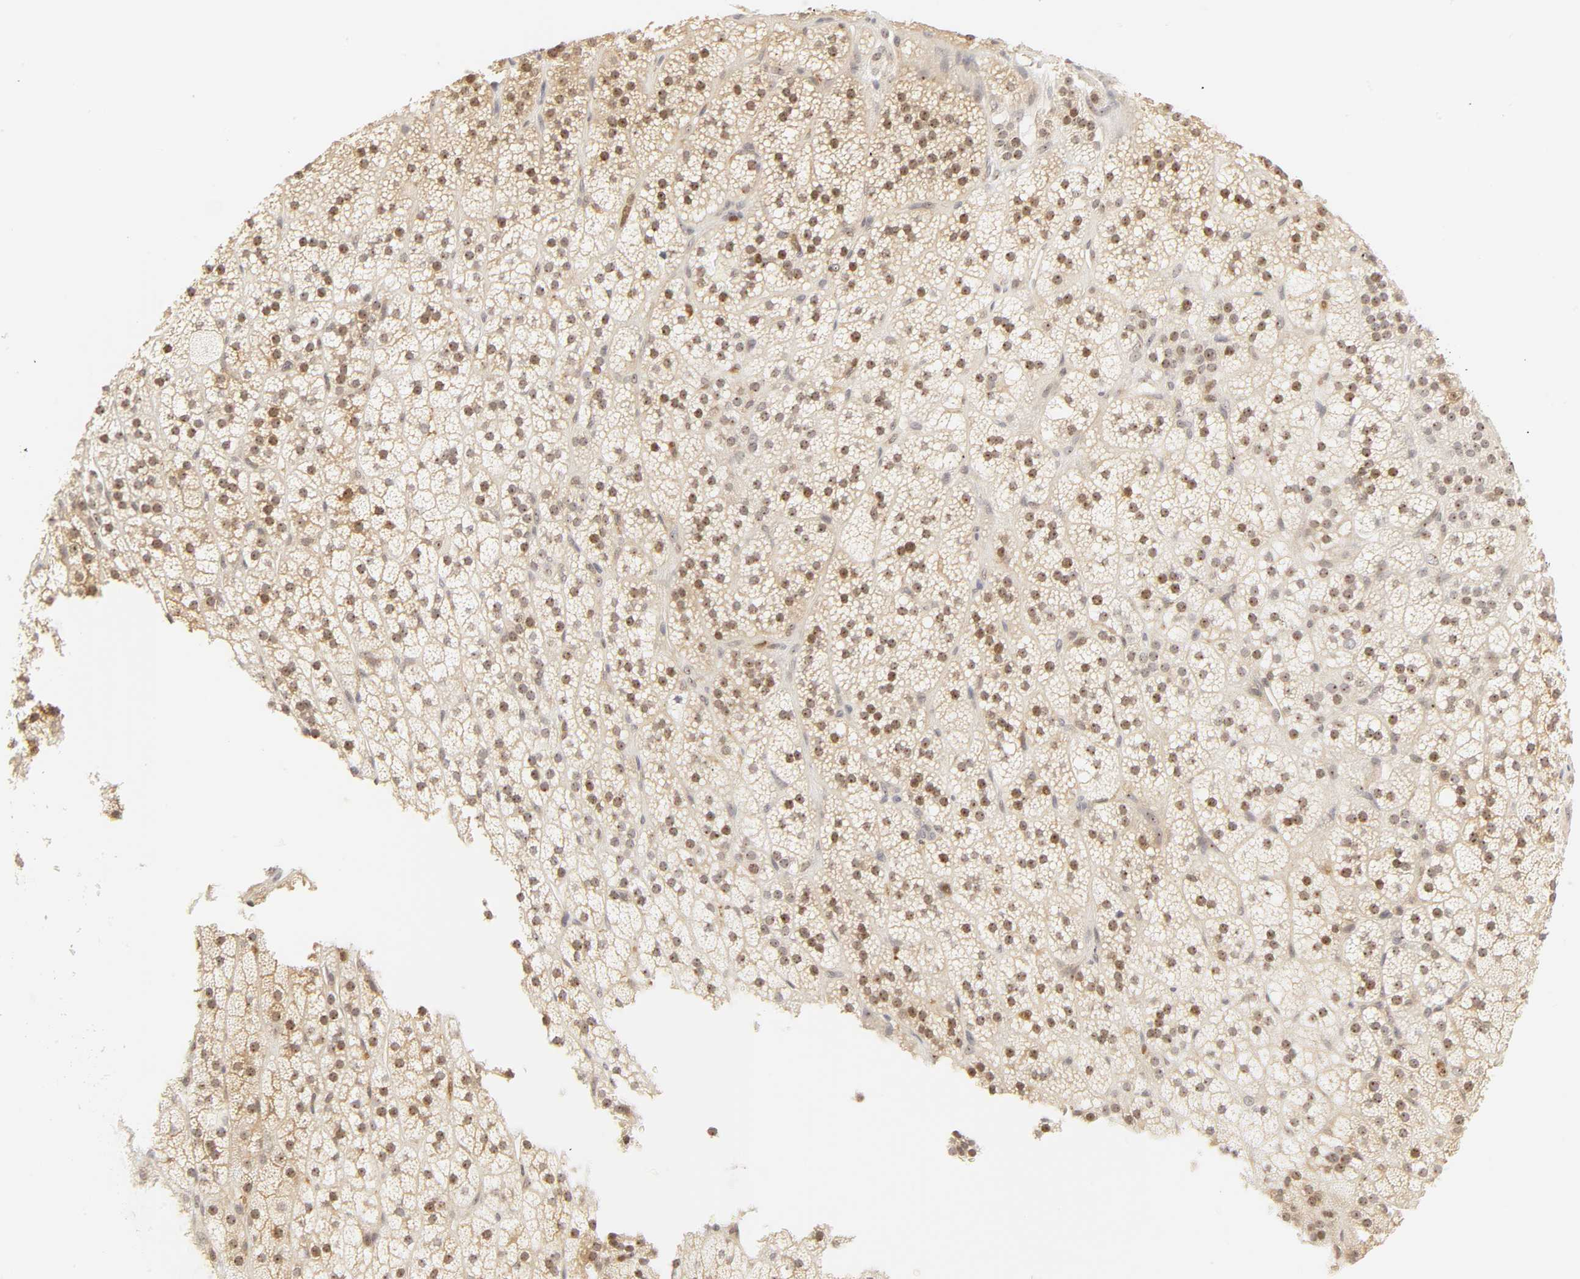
{"staining": {"intensity": "strong", "quantity": "25%-75%", "location": "nuclear"}, "tissue": "adrenal gland", "cell_type": "Glandular cells", "image_type": "normal", "snomed": [{"axis": "morphology", "description": "Normal tissue, NOS"}, {"axis": "topography", "description": "Adrenal gland"}], "caption": "Approximately 25%-75% of glandular cells in unremarkable human adrenal gland display strong nuclear protein expression as visualized by brown immunohistochemical staining.", "gene": "KIF2A", "patient": {"sex": "male", "age": 35}}